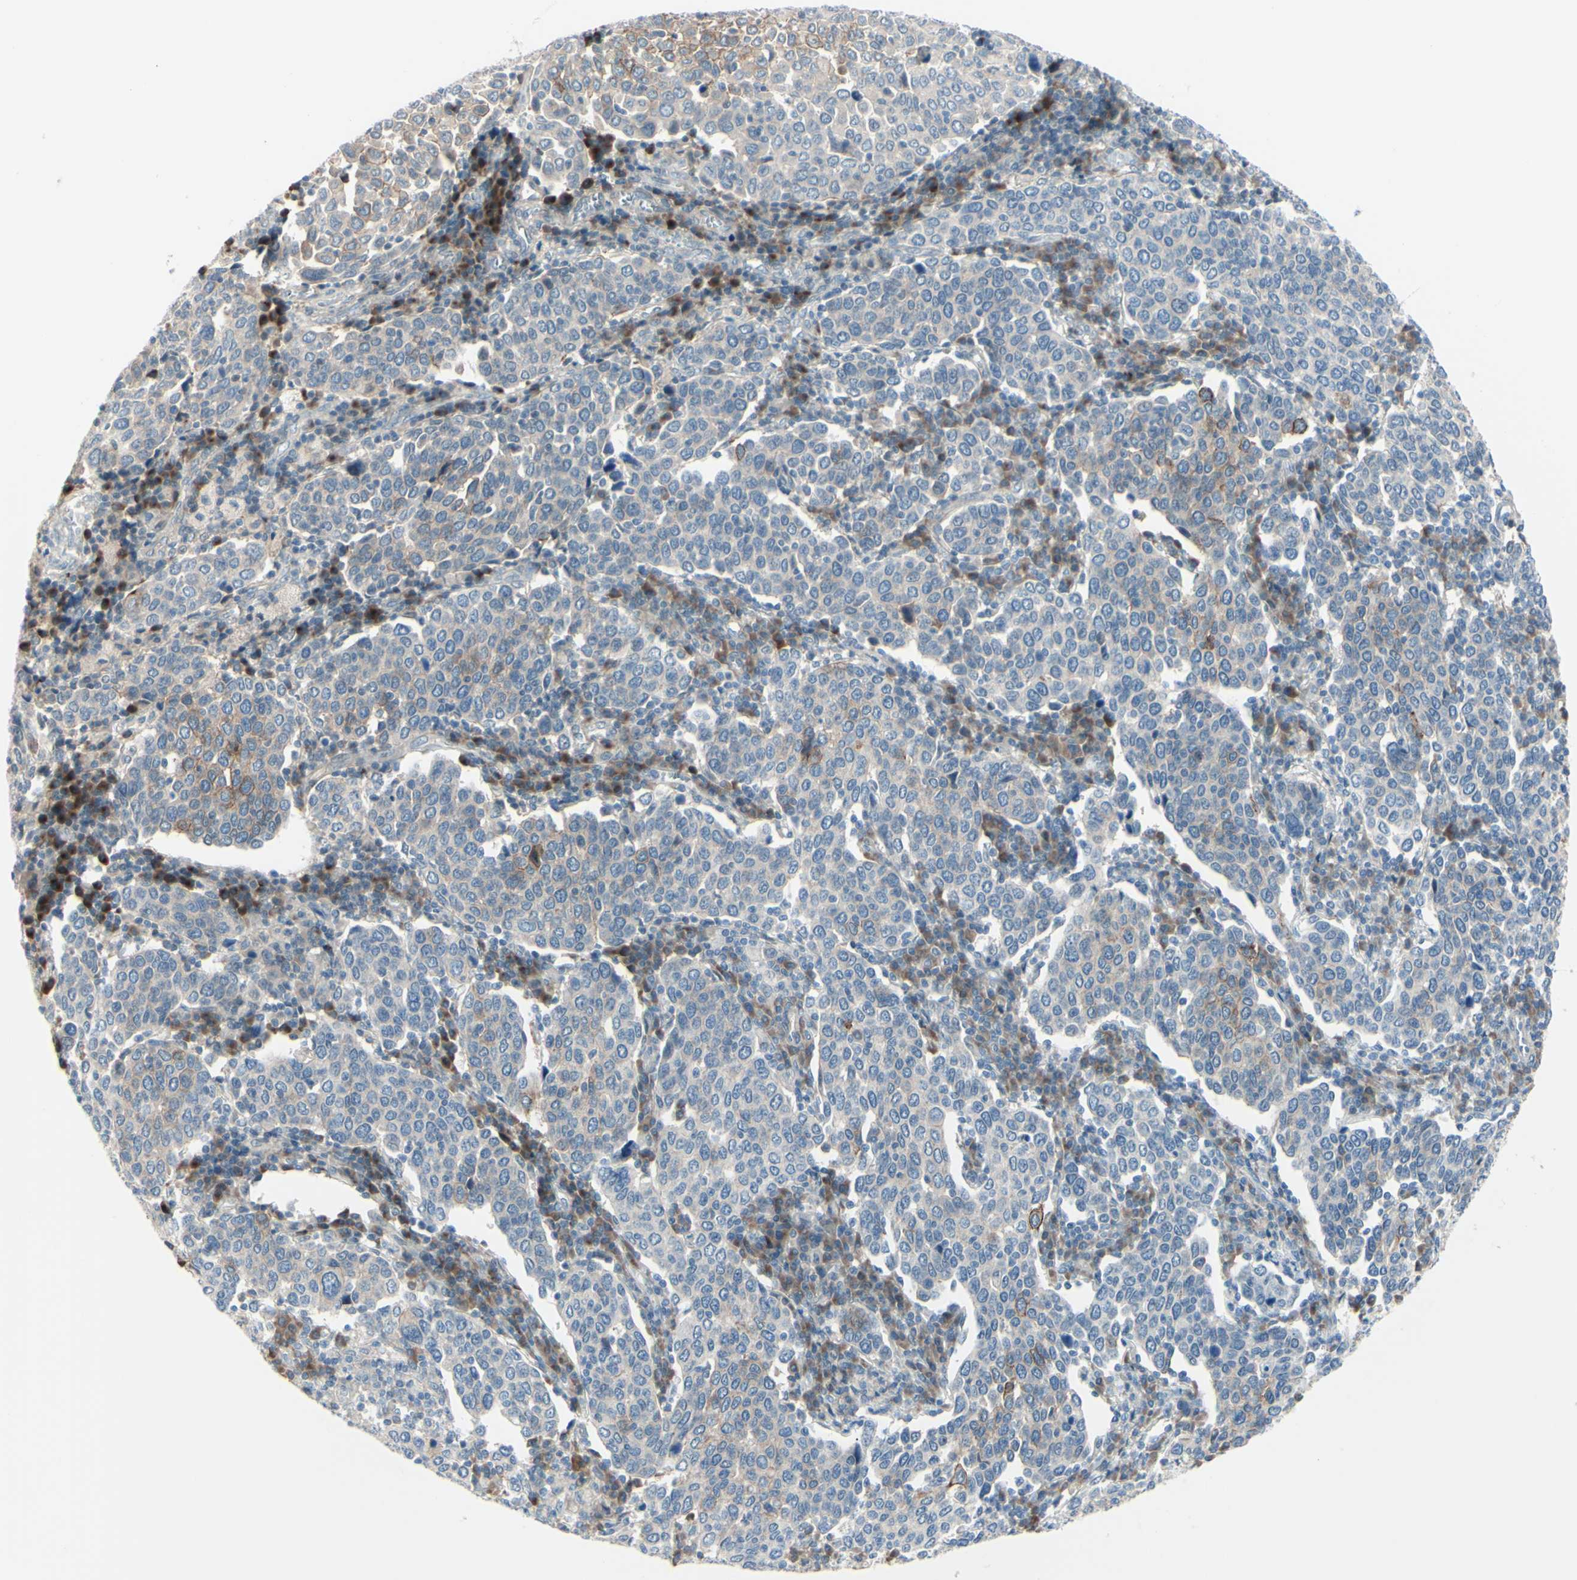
{"staining": {"intensity": "moderate", "quantity": "25%-75%", "location": "cytoplasmic/membranous"}, "tissue": "cervical cancer", "cell_type": "Tumor cells", "image_type": "cancer", "snomed": [{"axis": "morphology", "description": "Squamous cell carcinoma, NOS"}, {"axis": "topography", "description": "Cervix"}], "caption": "Immunohistochemical staining of squamous cell carcinoma (cervical) displays medium levels of moderate cytoplasmic/membranous staining in approximately 25%-75% of tumor cells.", "gene": "LRRK1", "patient": {"sex": "female", "age": 40}}